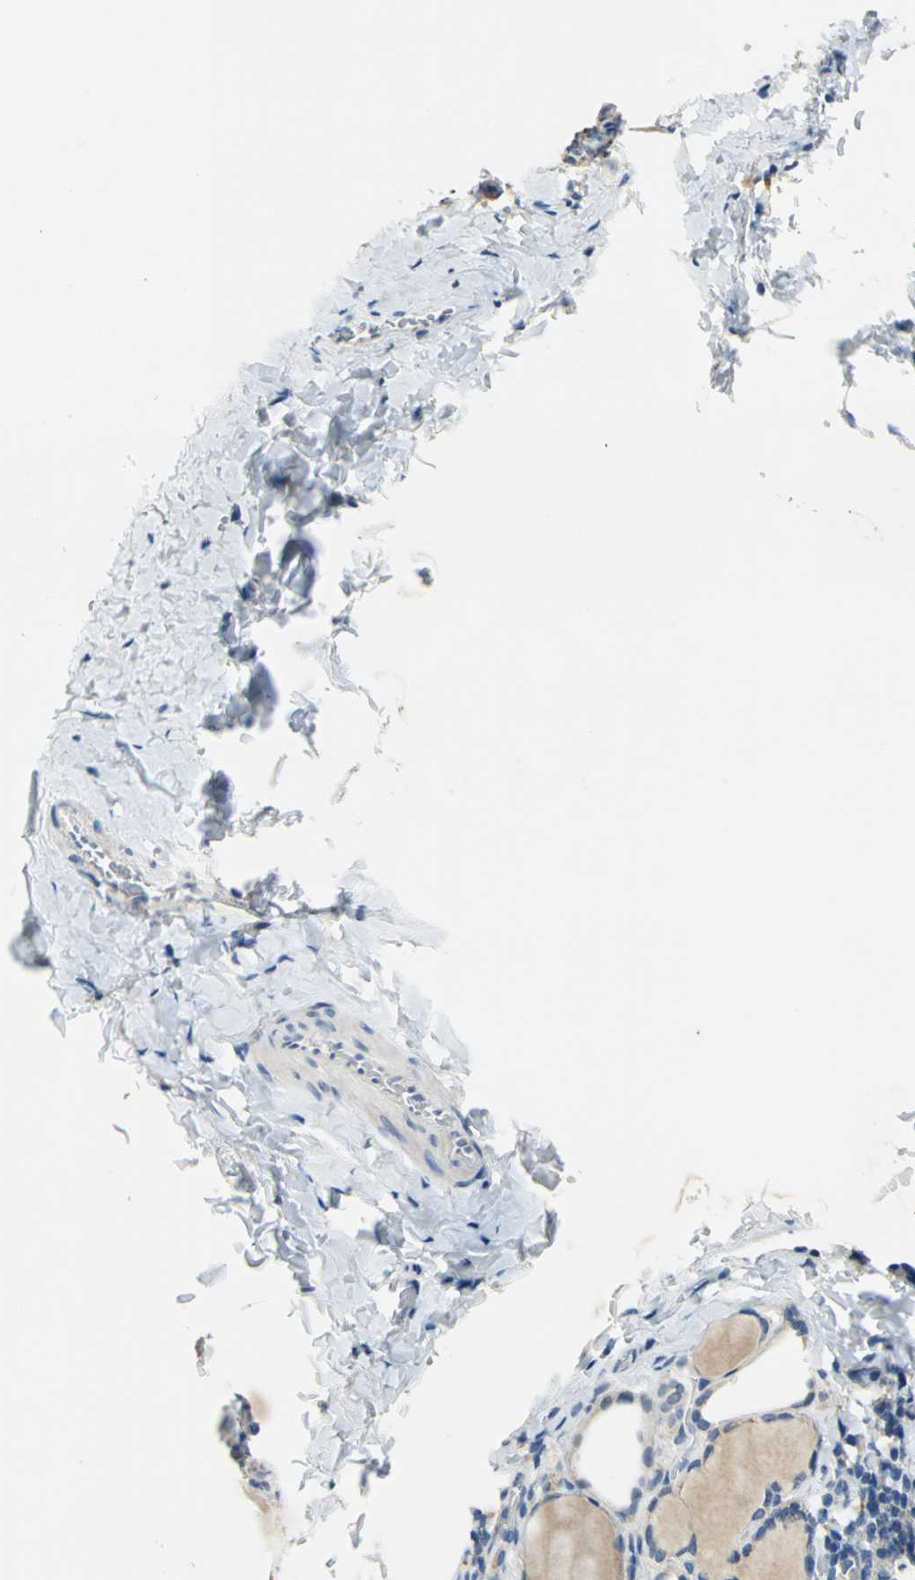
{"staining": {"intensity": "weak", "quantity": ">75%", "location": "cytoplasmic/membranous"}, "tissue": "thyroid gland", "cell_type": "Glandular cells", "image_type": "normal", "snomed": [{"axis": "morphology", "description": "Normal tissue, NOS"}, {"axis": "morphology", "description": "Papillary adenocarcinoma, NOS"}, {"axis": "topography", "description": "Thyroid gland"}], "caption": "A high-resolution micrograph shows IHC staining of normal thyroid gland, which exhibits weak cytoplasmic/membranous staining in about >75% of glandular cells.", "gene": "RASD2", "patient": {"sex": "female", "age": 30}}